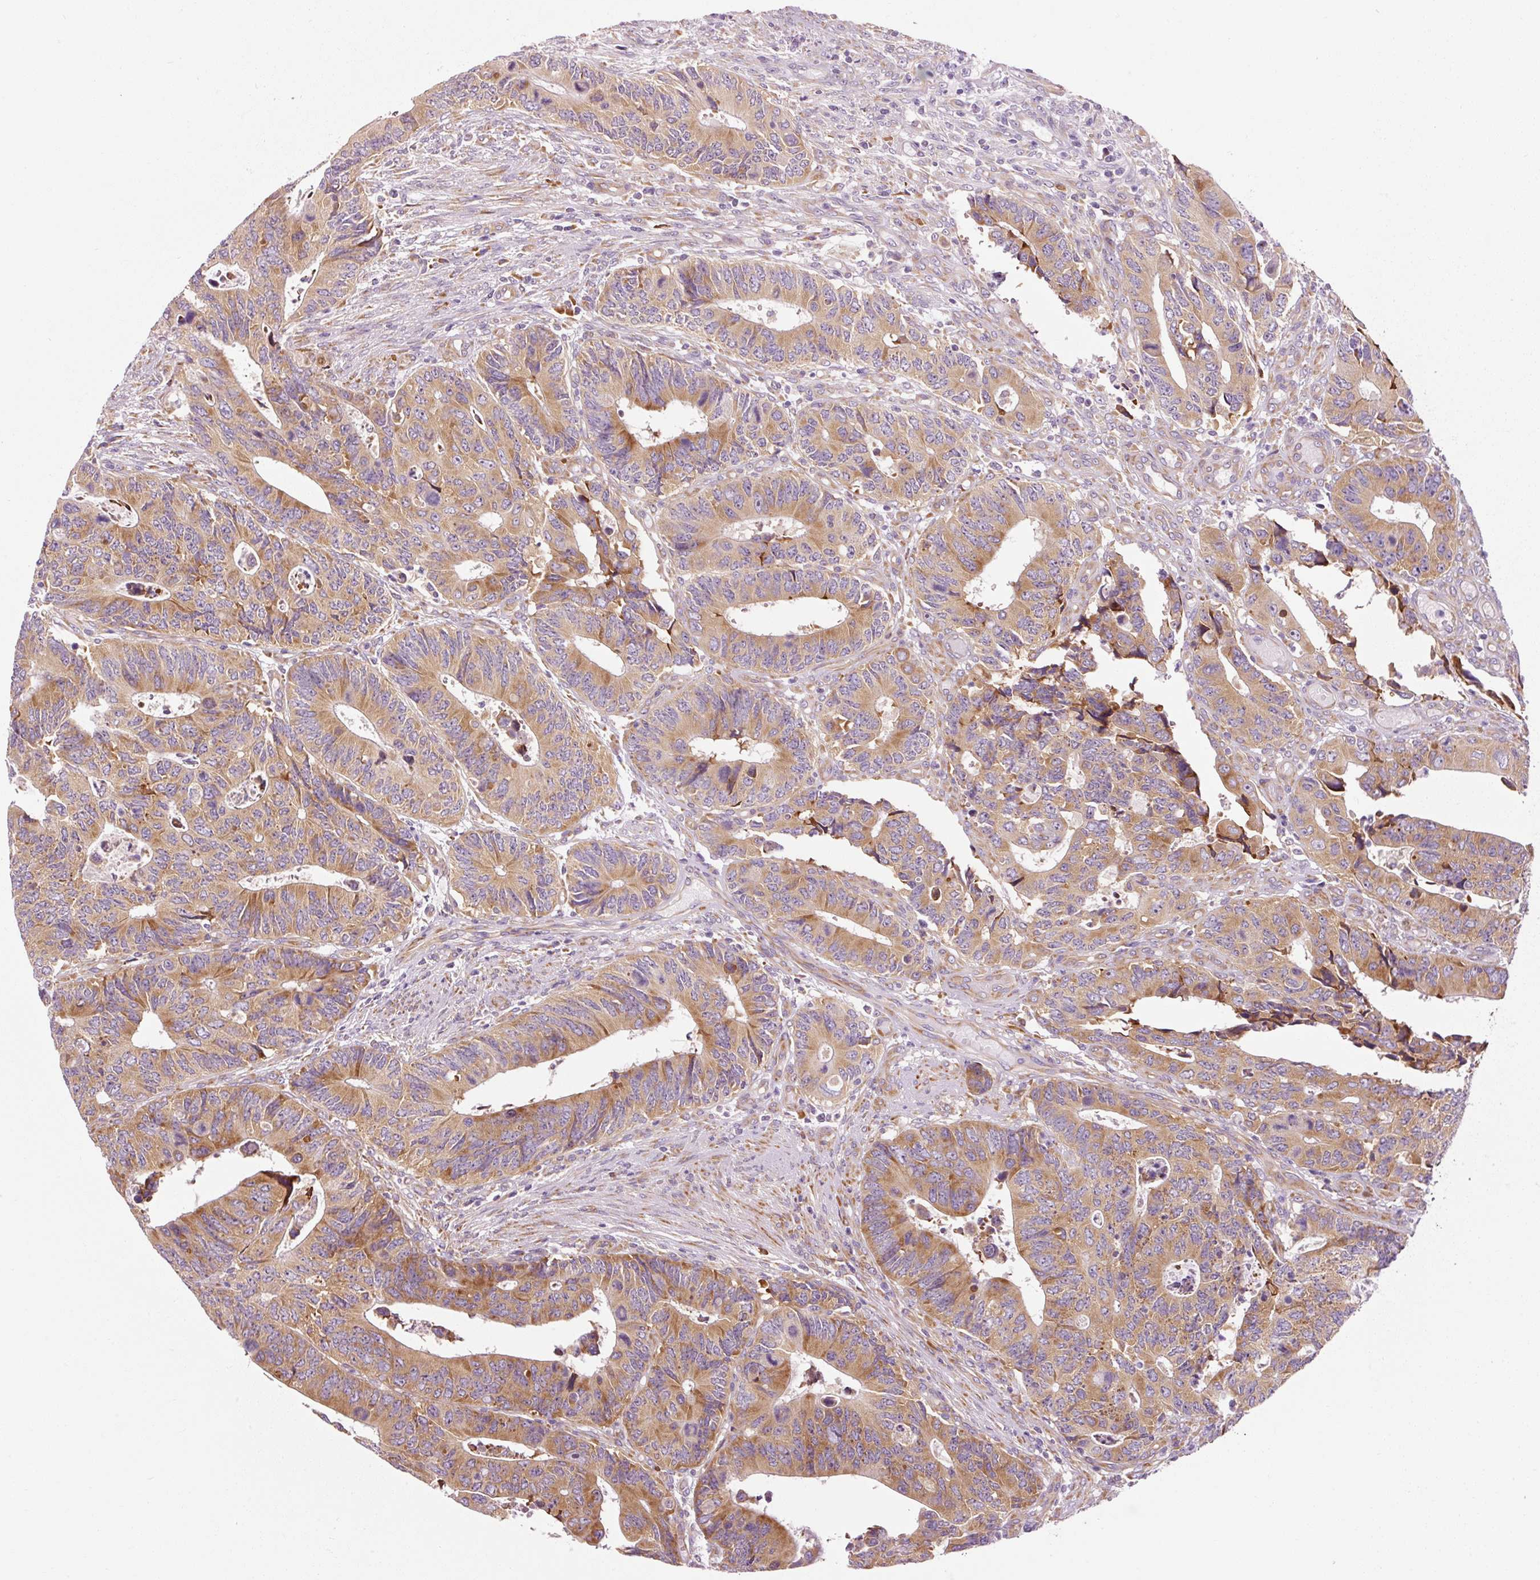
{"staining": {"intensity": "moderate", "quantity": ">75%", "location": "cytoplasmic/membranous"}, "tissue": "colorectal cancer", "cell_type": "Tumor cells", "image_type": "cancer", "snomed": [{"axis": "morphology", "description": "Adenocarcinoma, NOS"}, {"axis": "topography", "description": "Colon"}], "caption": "Moderate cytoplasmic/membranous protein expression is appreciated in approximately >75% of tumor cells in colorectal cancer.", "gene": "RPL10A", "patient": {"sex": "male", "age": 87}}